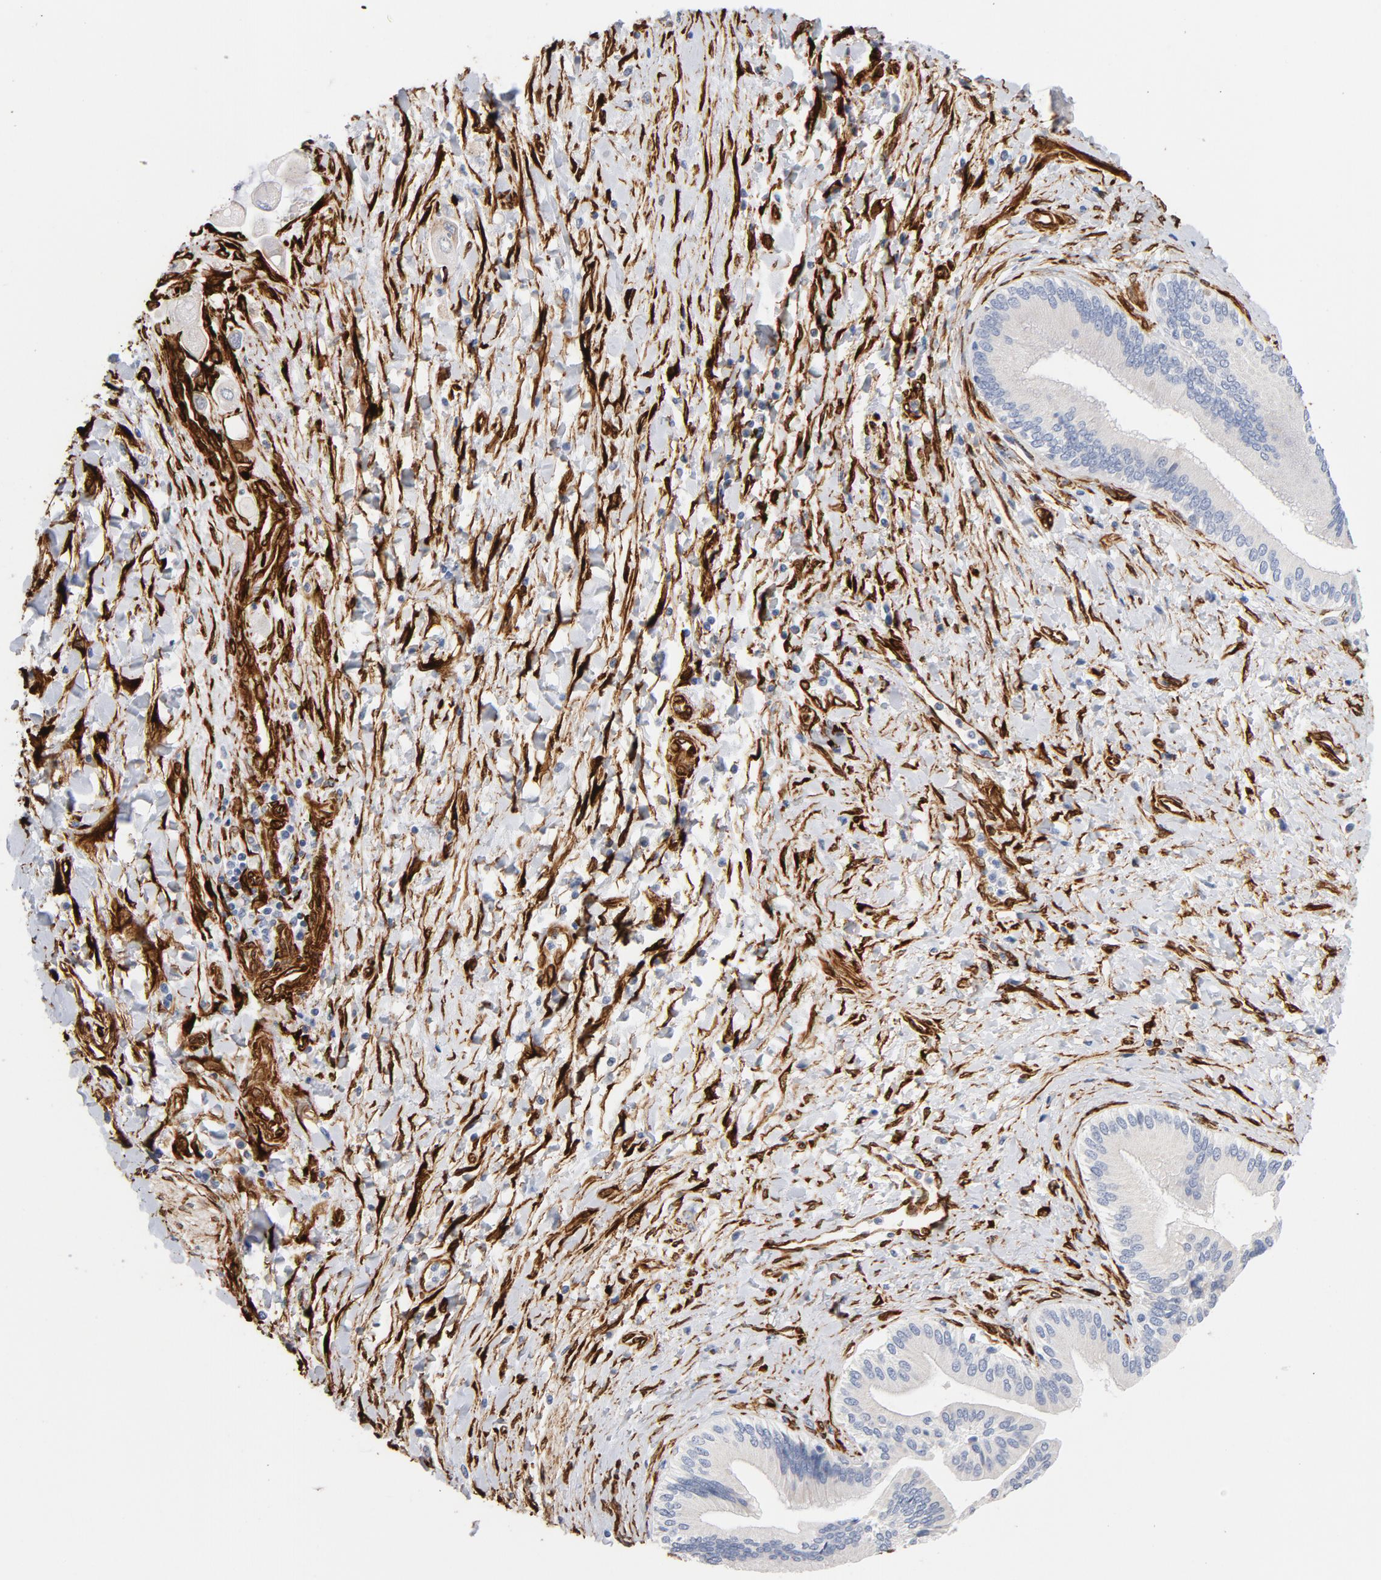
{"staining": {"intensity": "moderate", "quantity": ">75%", "location": "cytoplasmic/membranous"}, "tissue": "adipose tissue", "cell_type": "Adipocytes", "image_type": "normal", "snomed": [{"axis": "morphology", "description": "Normal tissue, NOS"}, {"axis": "morphology", "description": "Cholangiocarcinoma"}, {"axis": "topography", "description": "Liver"}, {"axis": "topography", "description": "Peripheral nerve tissue"}], "caption": "An image of human adipose tissue stained for a protein exhibits moderate cytoplasmic/membranous brown staining in adipocytes.", "gene": "SERPINH1", "patient": {"sex": "male", "age": 50}}